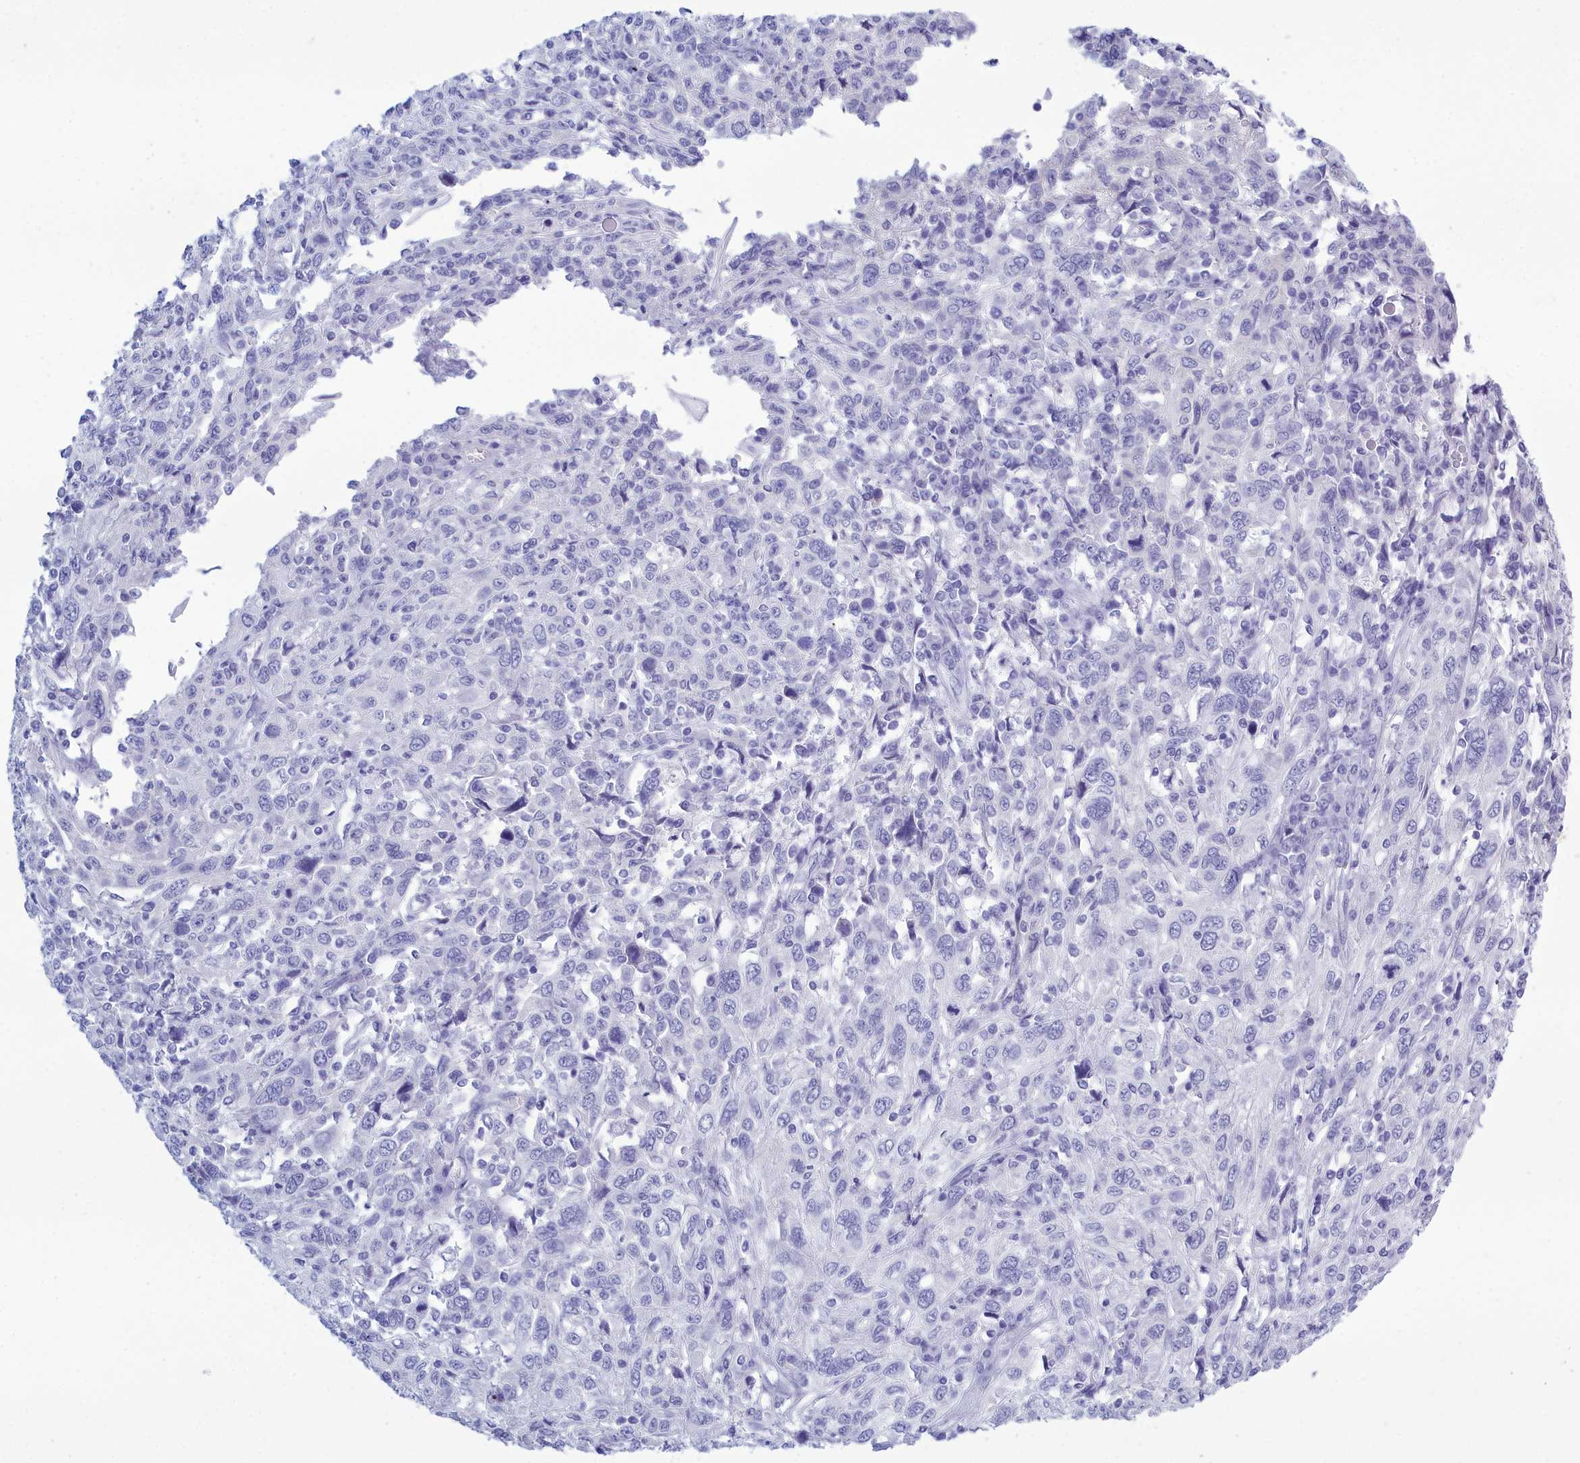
{"staining": {"intensity": "negative", "quantity": "none", "location": "none"}, "tissue": "cervical cancer", "cell_type": "Tumor cells", "image_type": "cancer", "snomed": [{"axis": "morphology", "description": "Squamous cell carcinoma, NOS"}, {"axis": "topography", "description": "Cervix"}], "caption": "Micrograph shows no protein staining in tumor cells of squamous cell carcinoma (cervical) tissue.", "gene": "TMEM97", "patient": {"sex": "female", "age": 46}}